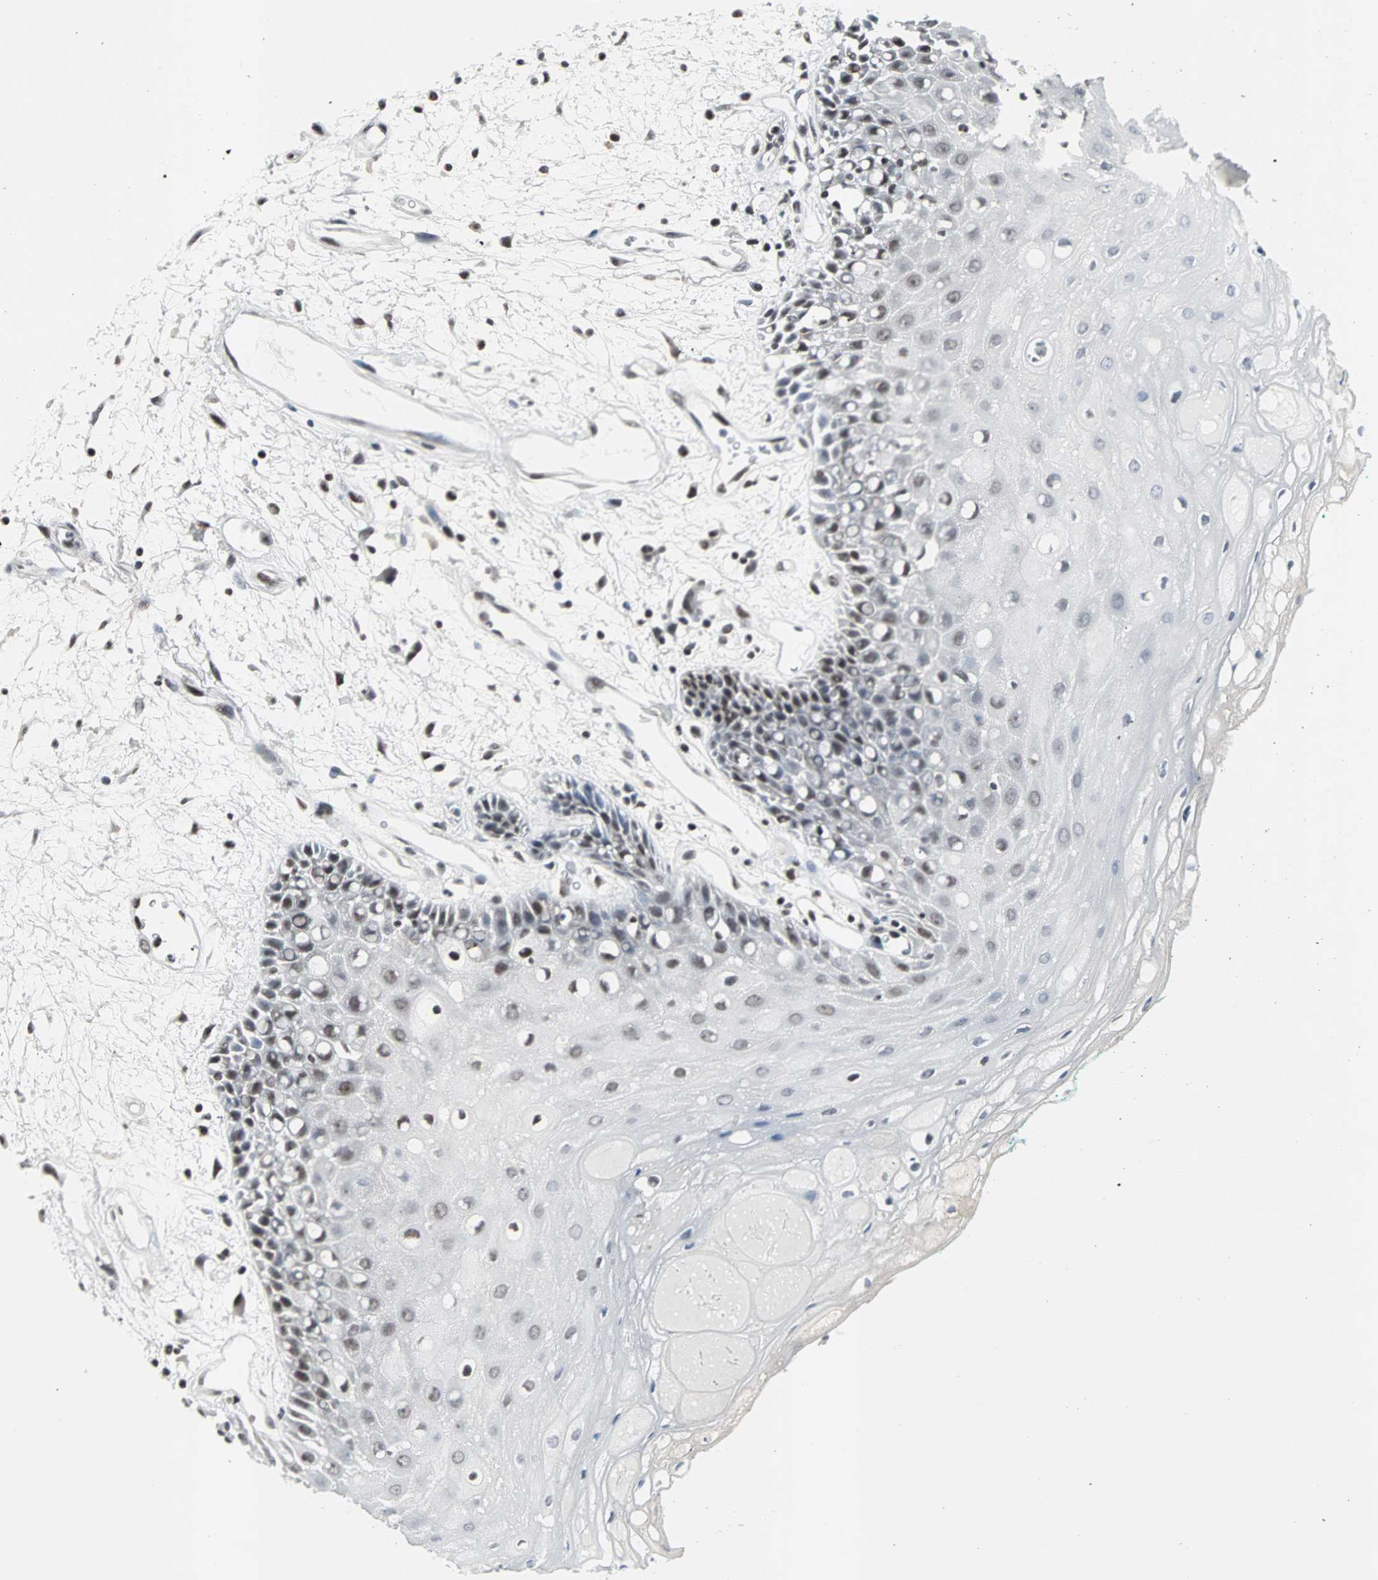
{"staining": {"intensity": "moderate", "quantity": "25%-75%", "location": "nuclear"}, "tissue": "oral mucosa", "cell_type": "Squamous epithelial cells", "image_type": "normal", "snomed": [{"axis": "morphology", "description": "Normal tissue, NOS"}, {"axis": "morphology", "description": "Squamous cell carcinoma, NOS"}, {"axis": "topography", "description": "Skeletal muscle"}, {"axis": "topography", "description": "Oral tissue"}, {"axis": "topography", "description": "Head-Neck"}], "caption": "Brown immunohistochemical staining in benign oral mucosa displays moderate nuclear expression in approximately 25%-75% of squamous epithelial cells. The protein of interest is stained brown, and the nuclei are stained in blue (DAB (3,3'-diaminobenzidine) IHC with brightfield microscopy, high magnification).", "gene": "PNKP", "patient": {"sex": "female", "age": 84}}